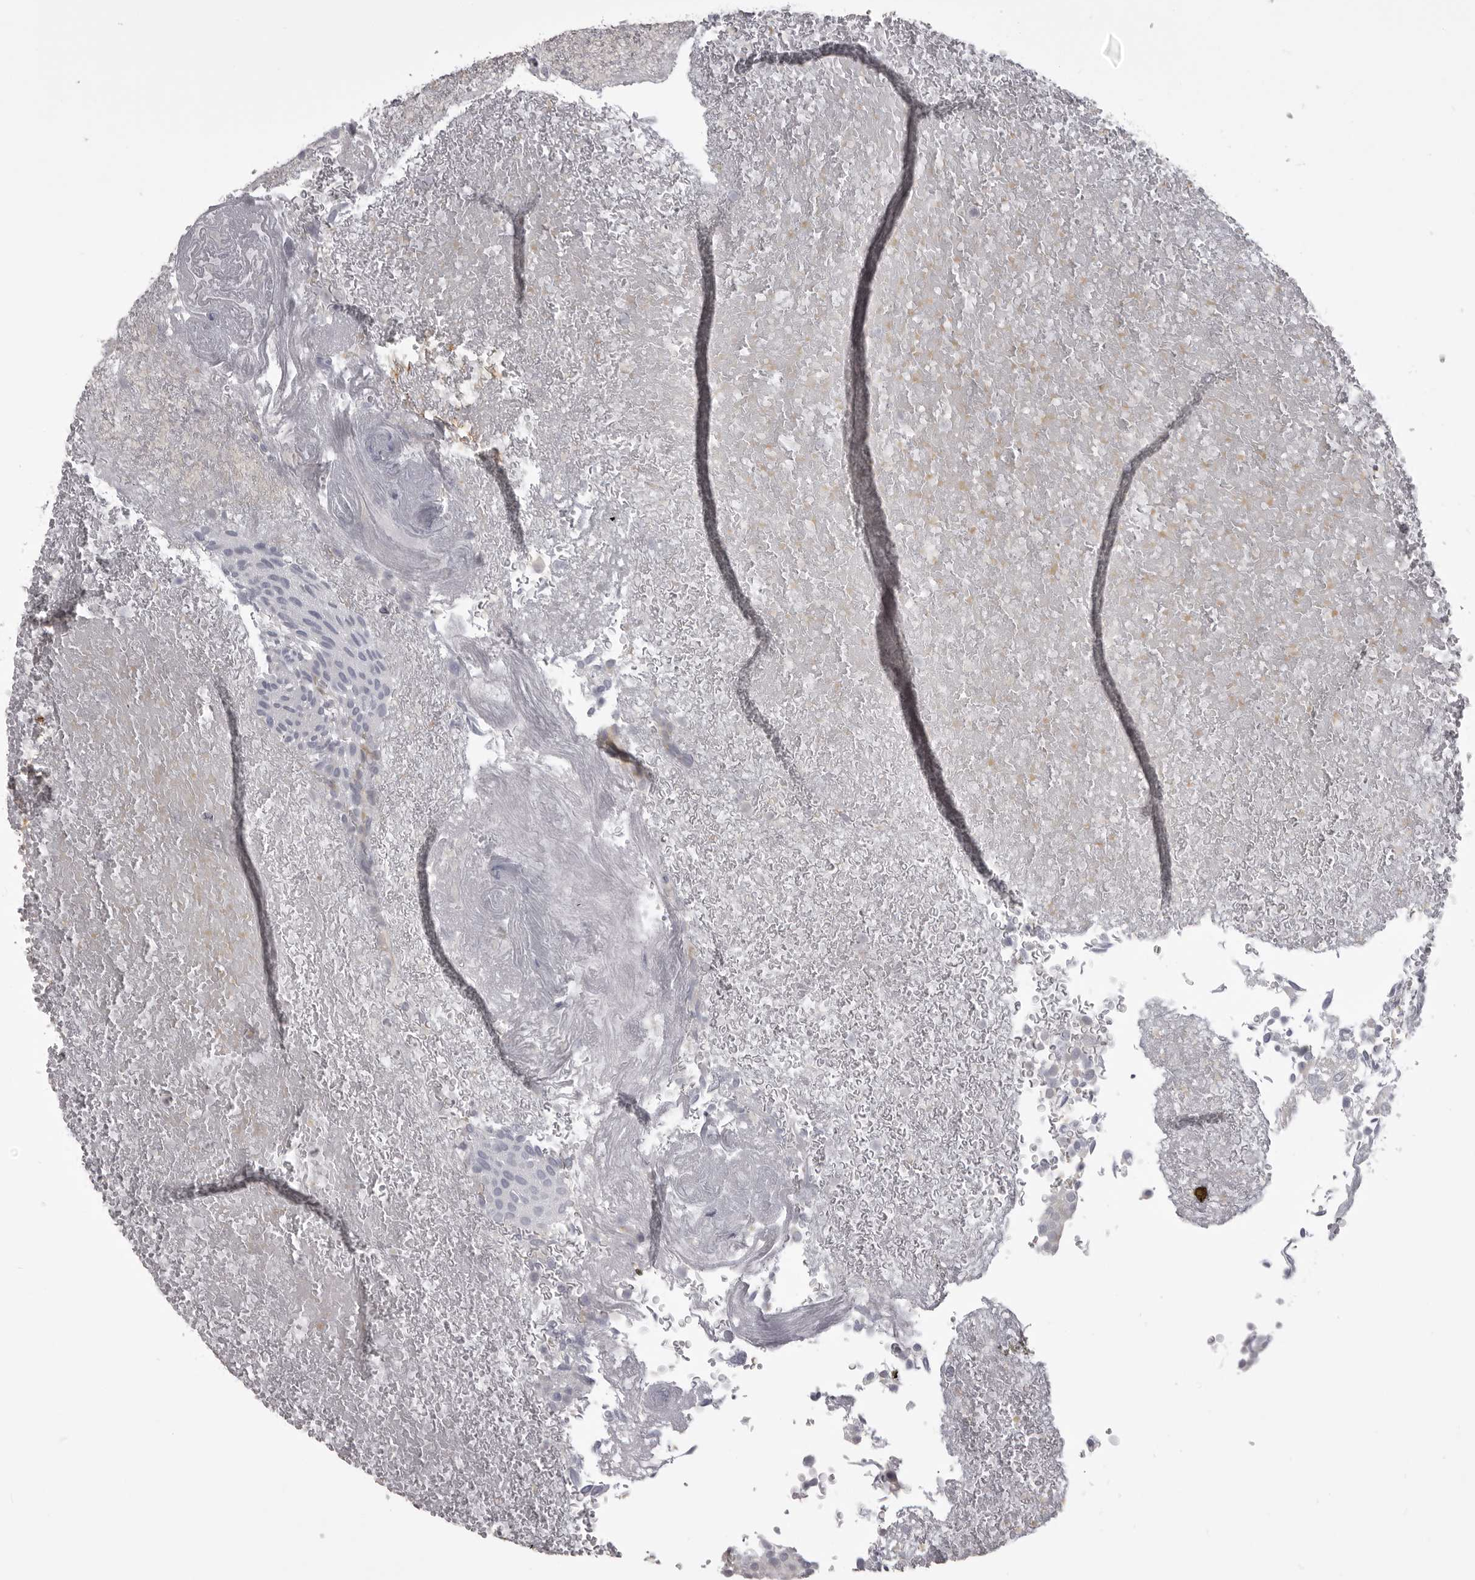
{"staining": {"intensity": "negative", "quantity": "none", "location": "none"}, "tissue": "urothelial cancer", "cell_type": "Tumor cells", "image_type": "cancer", "snomed": [{"axis": "morphology", "description": "Urothelial carcinoma, Low grade"}, {"axis": "topography", "description": "Urinary bladder"}], "caption": "A photomicrograph of human low-grade urothelial carcinoma is negative for staining in tumor cells. The staining was performed using DAB (3,3'-diaminobenzidine) to visualize the protein expression in brown, while the nuclei were stained in blue with hematoxylin (Magnification: 20x).", "gene": "EPHA10", "patient": {"sex": "male", "age": 78}}